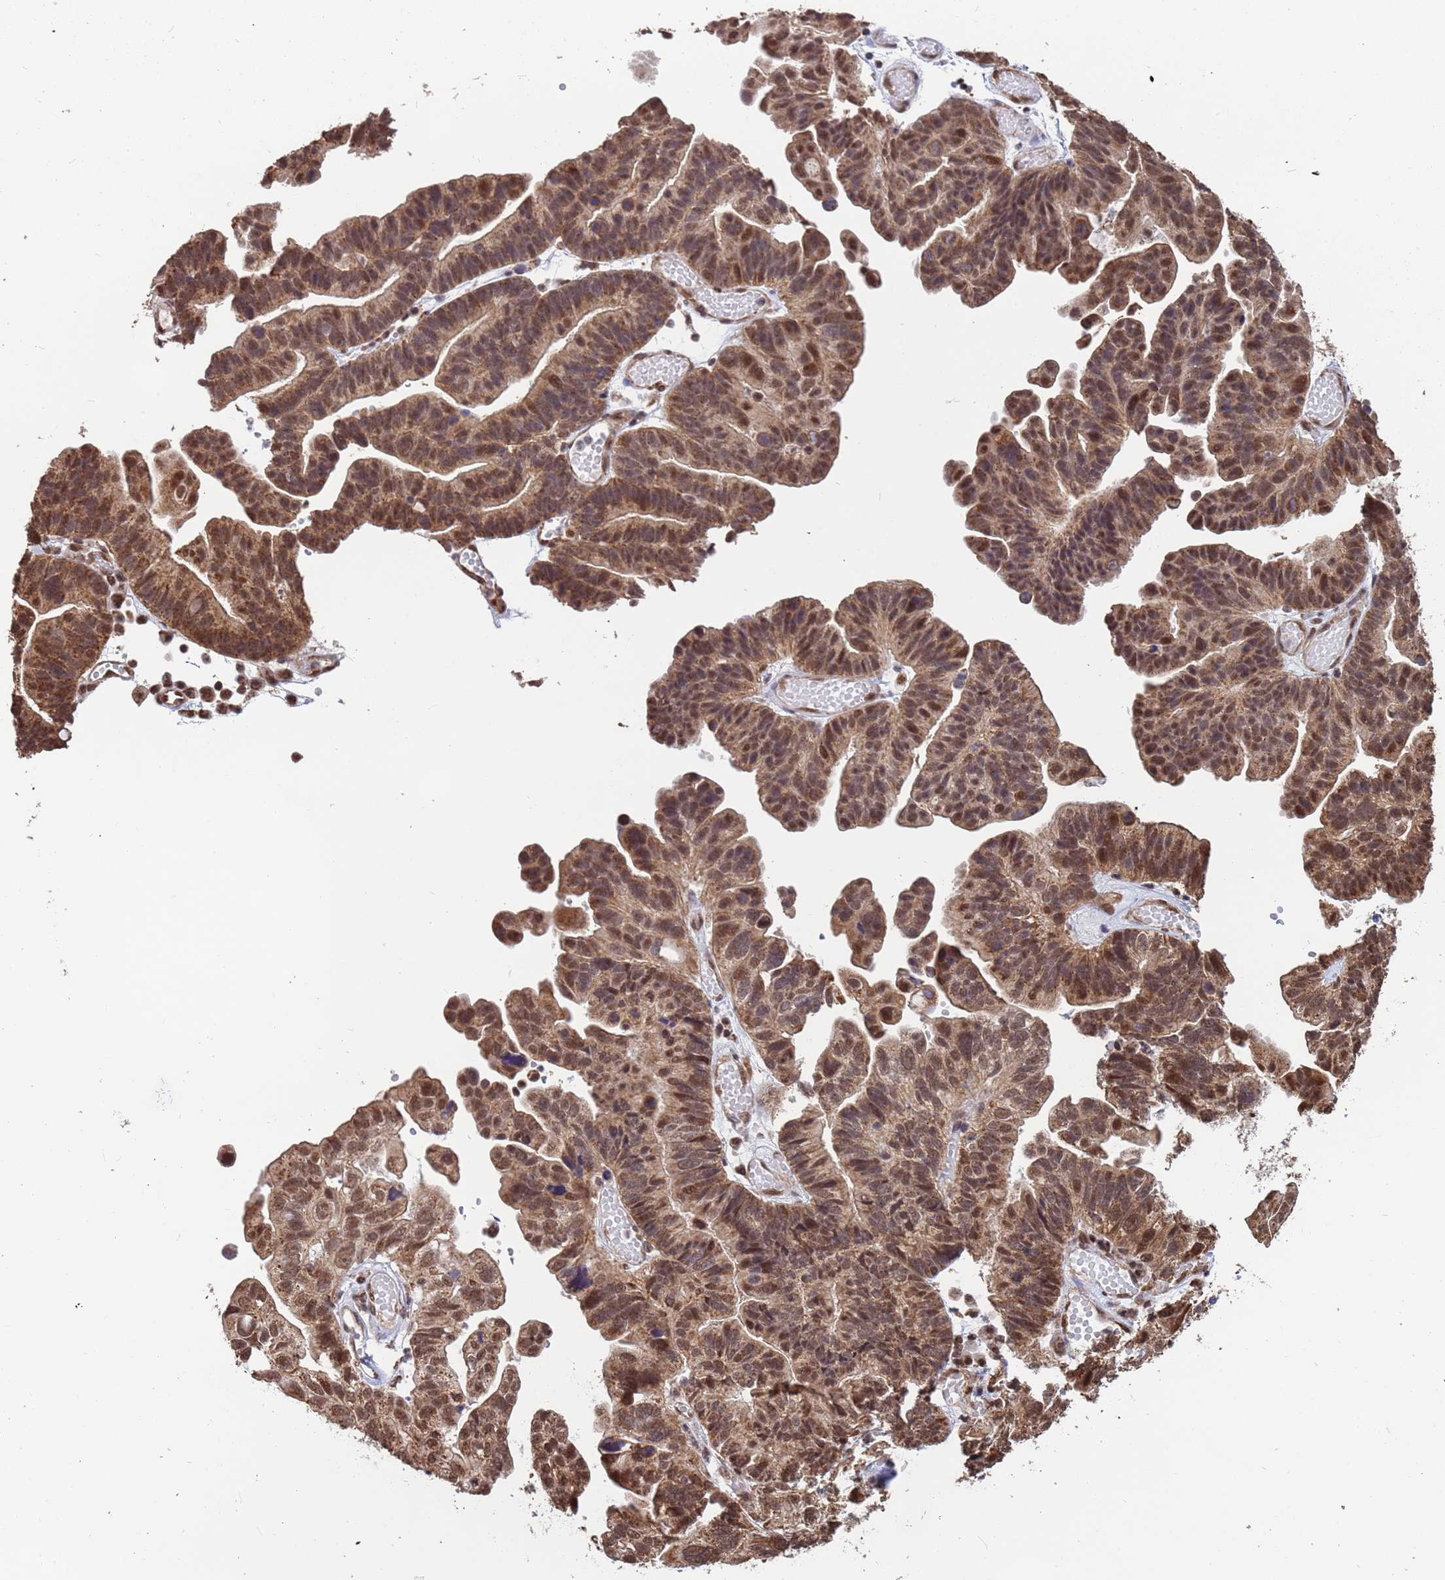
{"staining": {"intensity": "moderate", "quantity": ">75%", "location": "cytoplasmic/membranous,nuclear"}, "tissue": "ovarian cancer", "cell_type": "Tumor cells", "image_type": "cancer", "snomed": [{"axis": "morphology", "description": "Cystadenocarcinoma, serous, NOS"}, {"axis": "topography", "description": "Ovary"}], "caption": "This micrograph displays serous cystadenocarcinoma (ovarian) stained with immunohistochemistry to label a protein in brown. The cytoplasmic/membranous and nuclear of tumor cells show moderate positivity for the protein. Nuclei are counter-stained blue.", "gene": "DENND2B", "patient": {"sex": "female", "age": 56}}